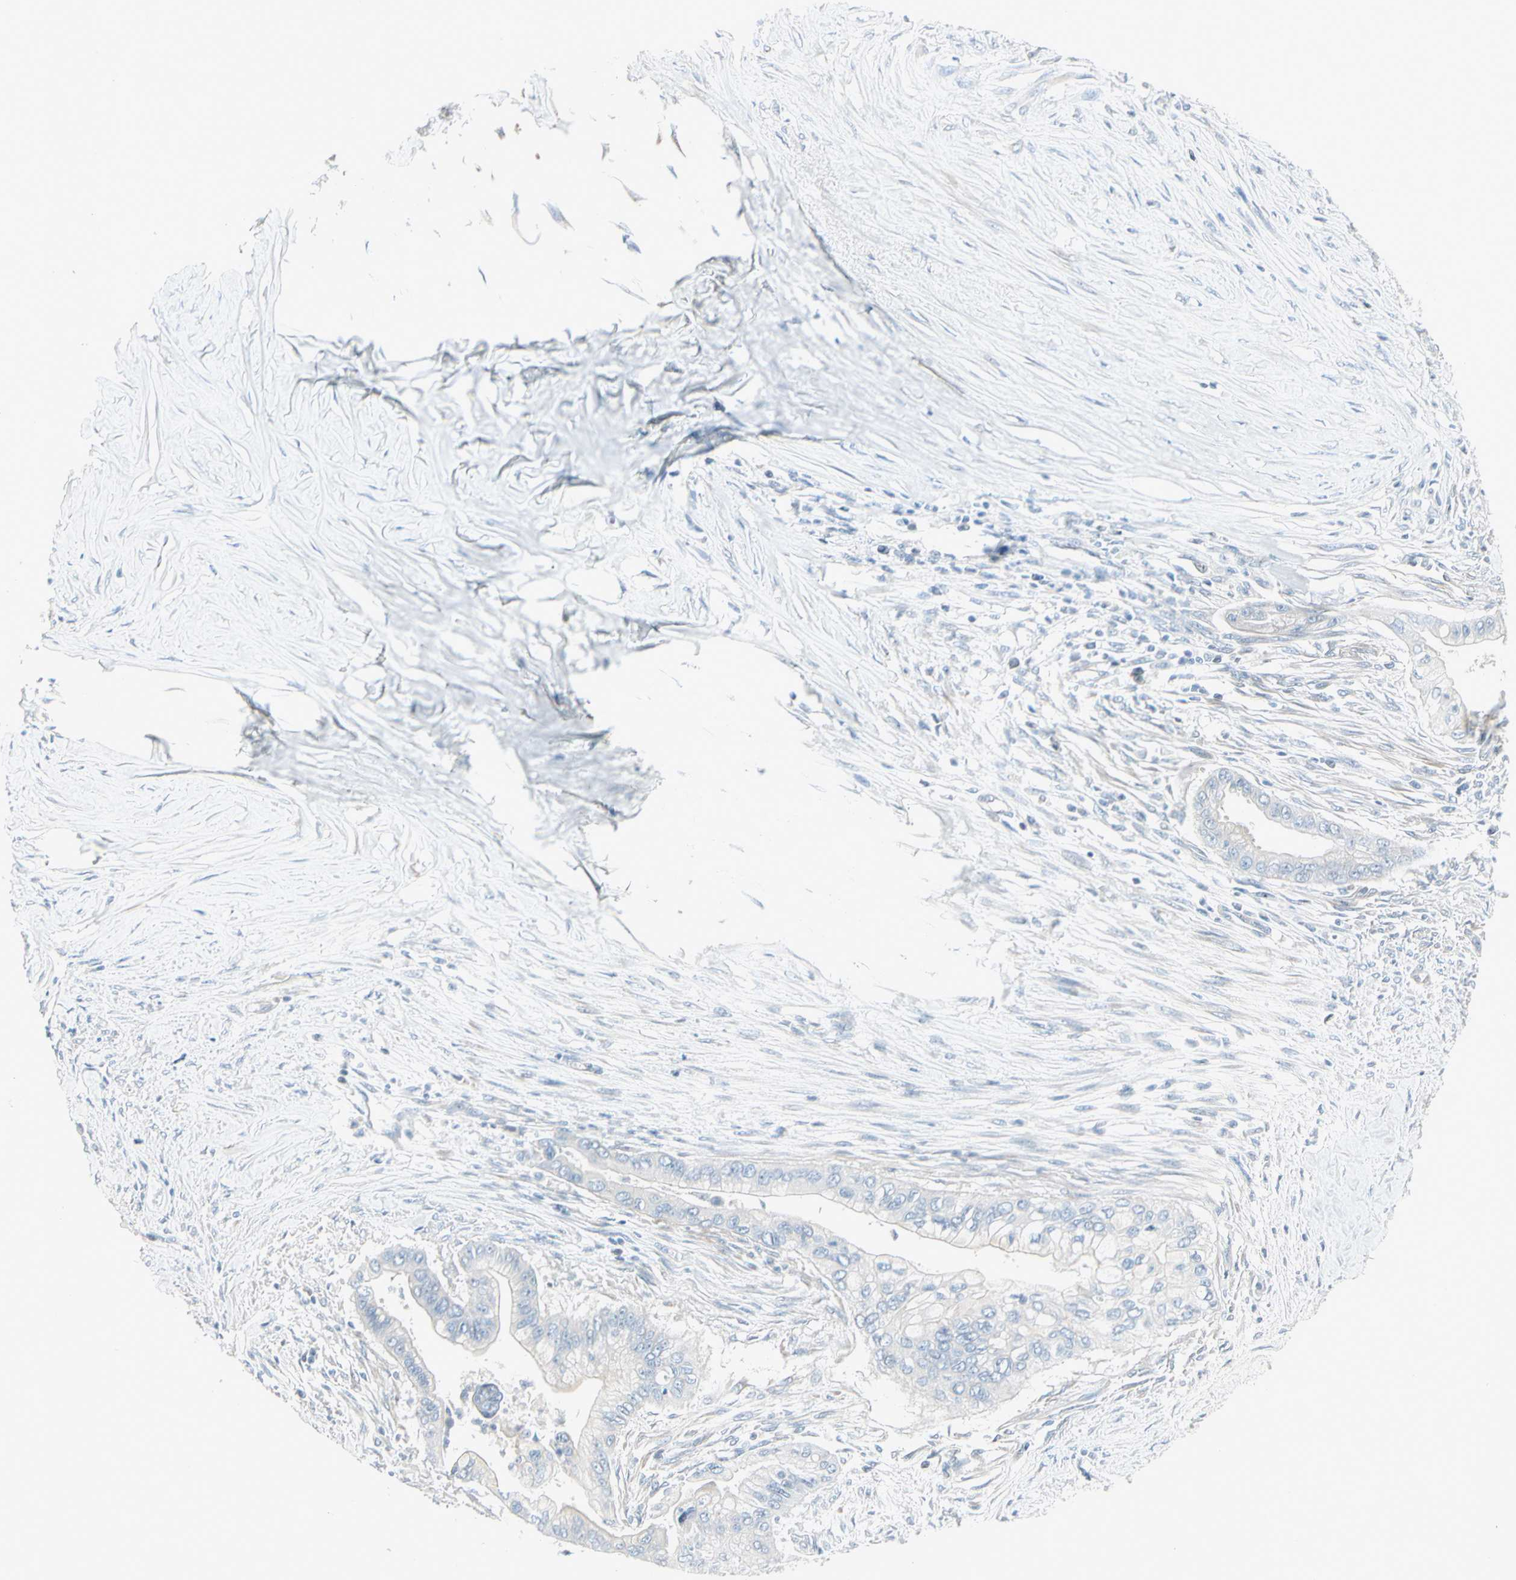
{"staining": {"intensity": "negative", "quantity": "none", "location": "none"}, "tissue": "pancreatic cancer", "cell_type": "Tumor cells", "image_type": "cancer", "snomed": [{"axis": "morphology", "description": "Adenocarcinoma, NOS"}, {"axis": "topography", "description": "Pancreas"}], "caption": "An image of human pancreatic cancer is negative for staining in tumor cells. (DAB (3,3'-diaminobenzidine) IHC visualized using brightfield microscopy, high magnification).", "gene": "CYP2E1", "patient": {"sex": "male", "age": 59}}